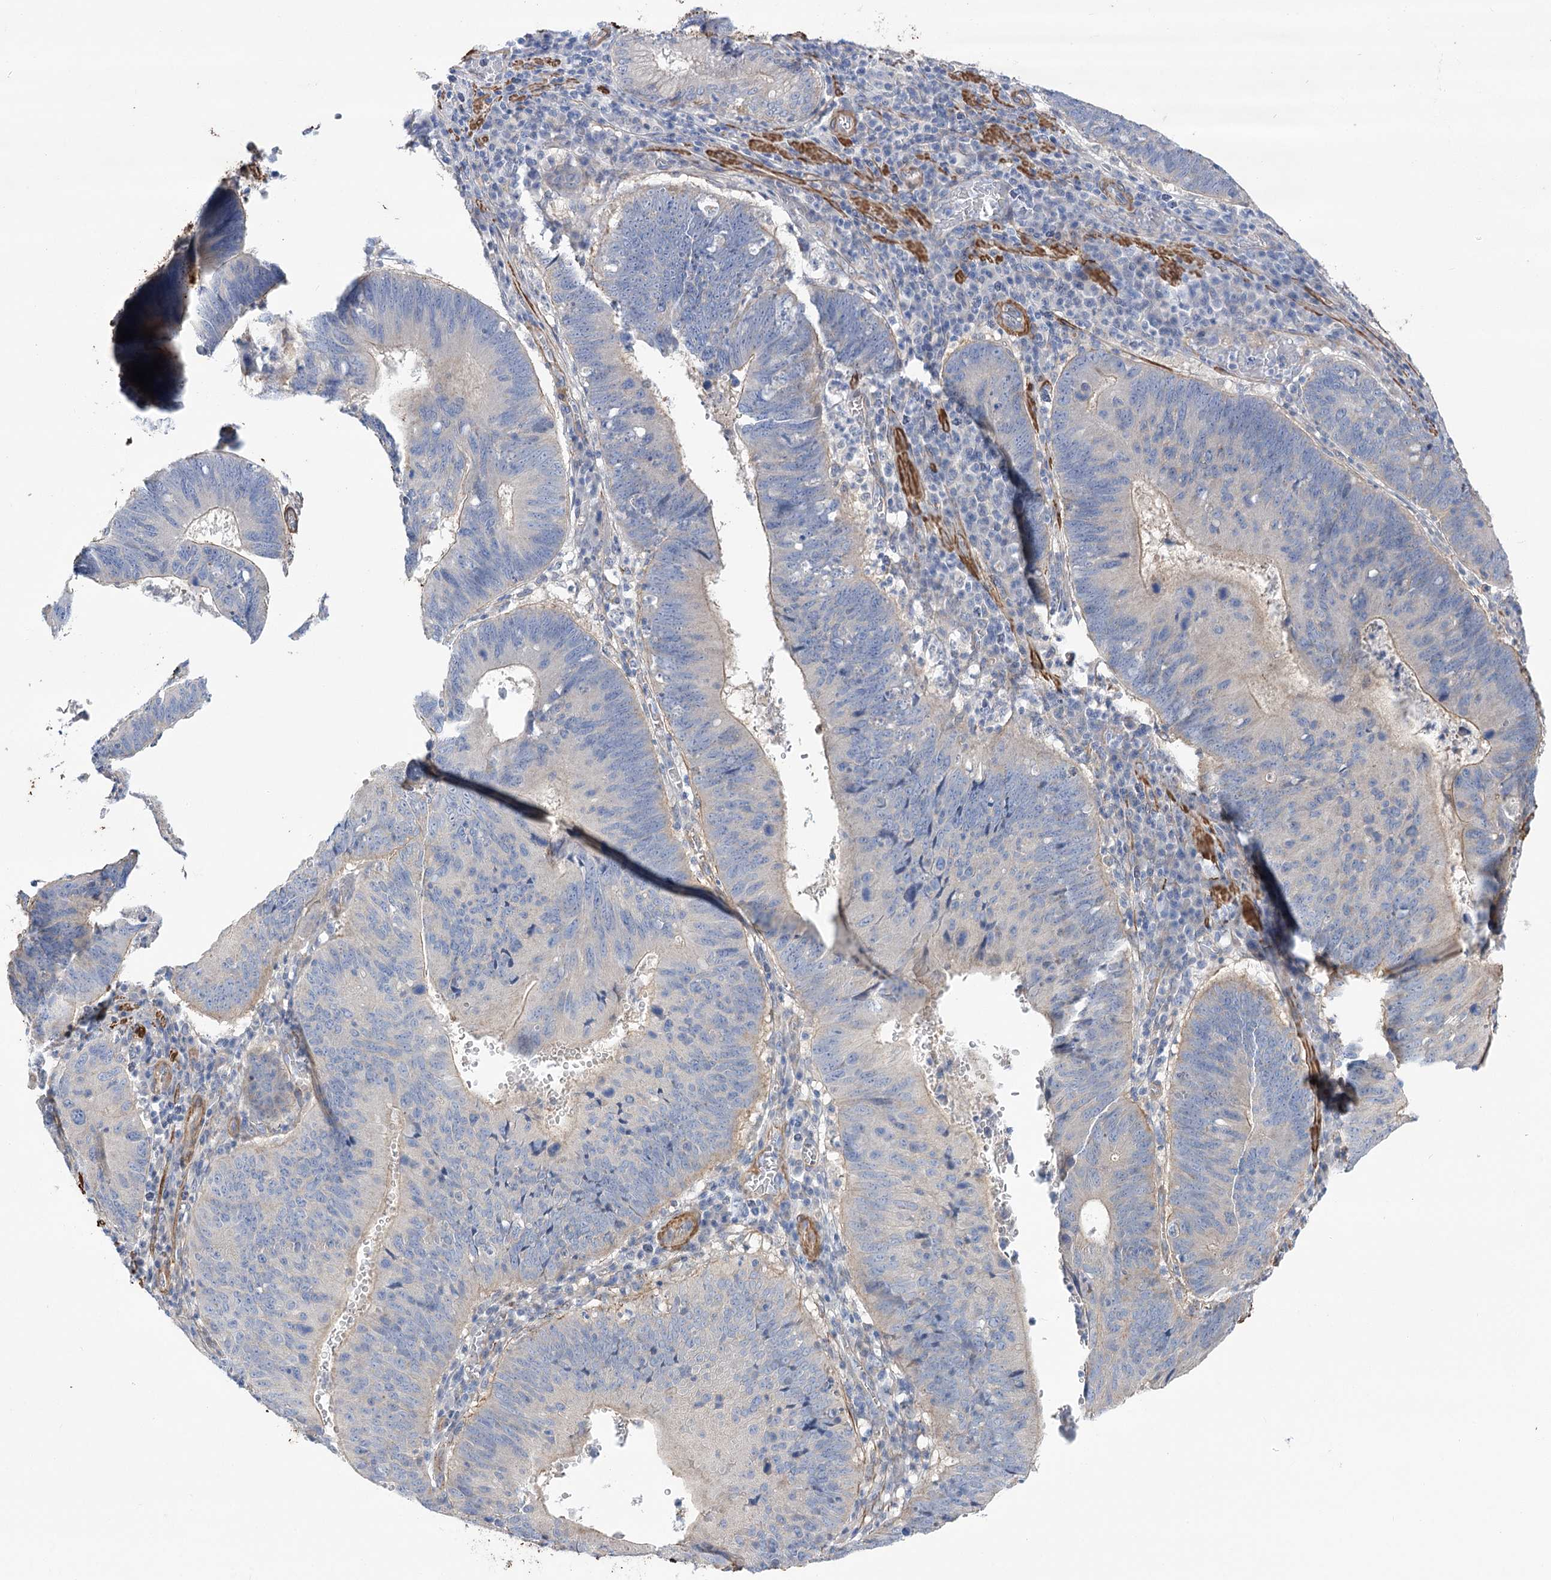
{"staining": {"intensity": "negative", "quantity": "none", "location": "none"}, "tissue": "stomach cancer", "cell_type": "Tumor cells", "image_type": "cancer", "snomed": [{"axis": "morphology", "description": "Adenocarcinoma, NOS"}, {"axis": "topography", "description": "Stomach"}], "caption": "Stomach cancer (adenocarcinoma) was stained to show a protein in brown. There is no significant staining in tumor cells. Brightfield microscopy of immunohistochemistry (IHC) stained with DAB (3,3'-diaminobenzidine) (brown) and hematoxylin (blue), captured at high magnification.", "gene": "WASHC3", "patient": {"sex": "male", "age": 59}}